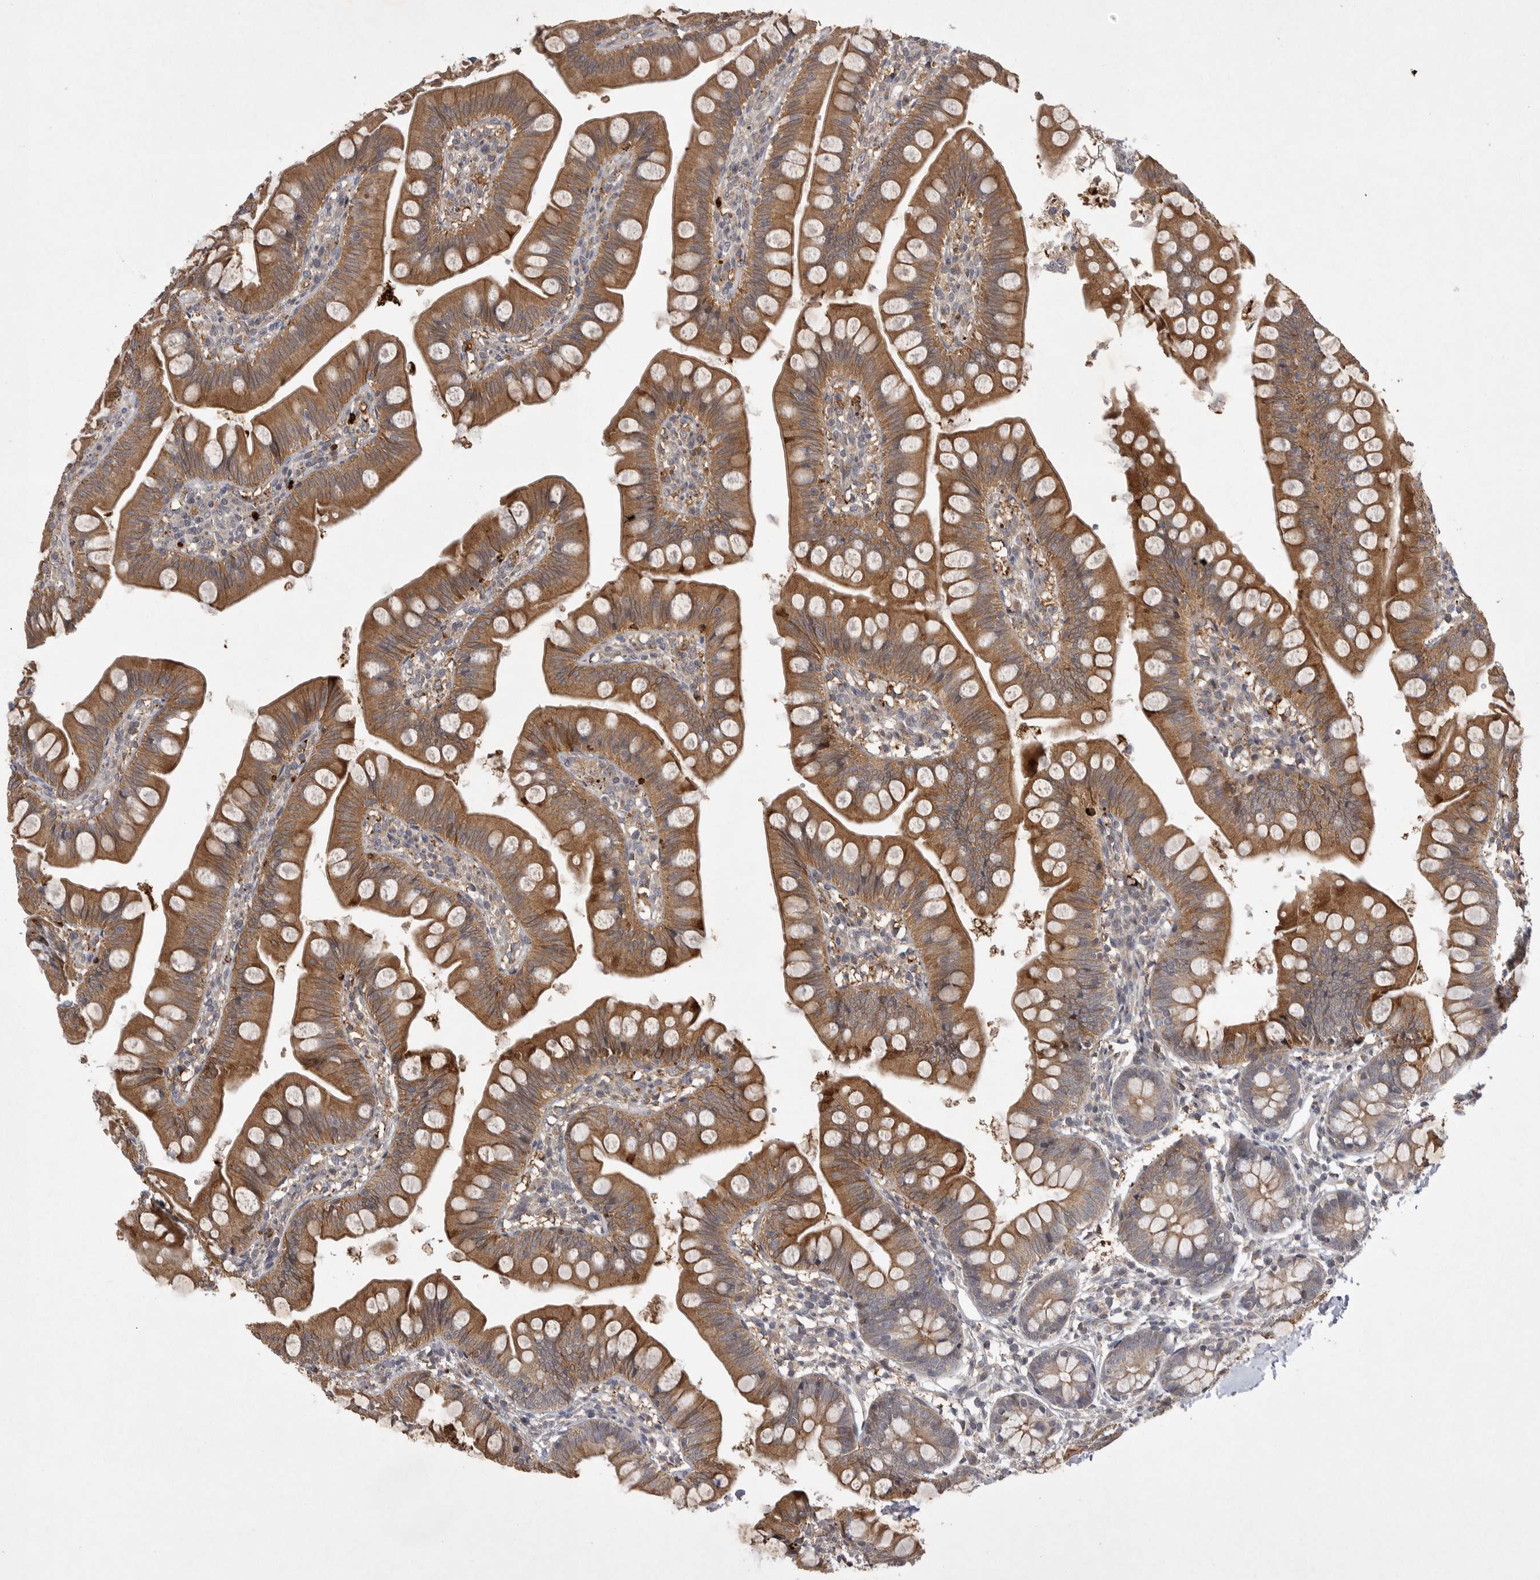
{"staining": {"intensity": "moderate", "quantity": ">75%", "location": "cytoplasmic/membranous"}, "tissue": "small intestine", "cell_type": "Glandular cells", "image_type": "normal", "snomed": [{"axis": "morphology", "description": "Normal tissue, NOS"}, {"axis": "topography", "description": "Small intestine"}], "caption": "Immunohistochemical staining of normal human small intestine exhibits moderate cytoplasmic/membranous protein staining in about >75% of glandular cells. The protein is stained brown, and the nuclei are stained in blue (DAB IHC with brightfield microscopy, high magnification).", "gene": "UBE3D", "patient": {"sex": "male", "age": 7}}